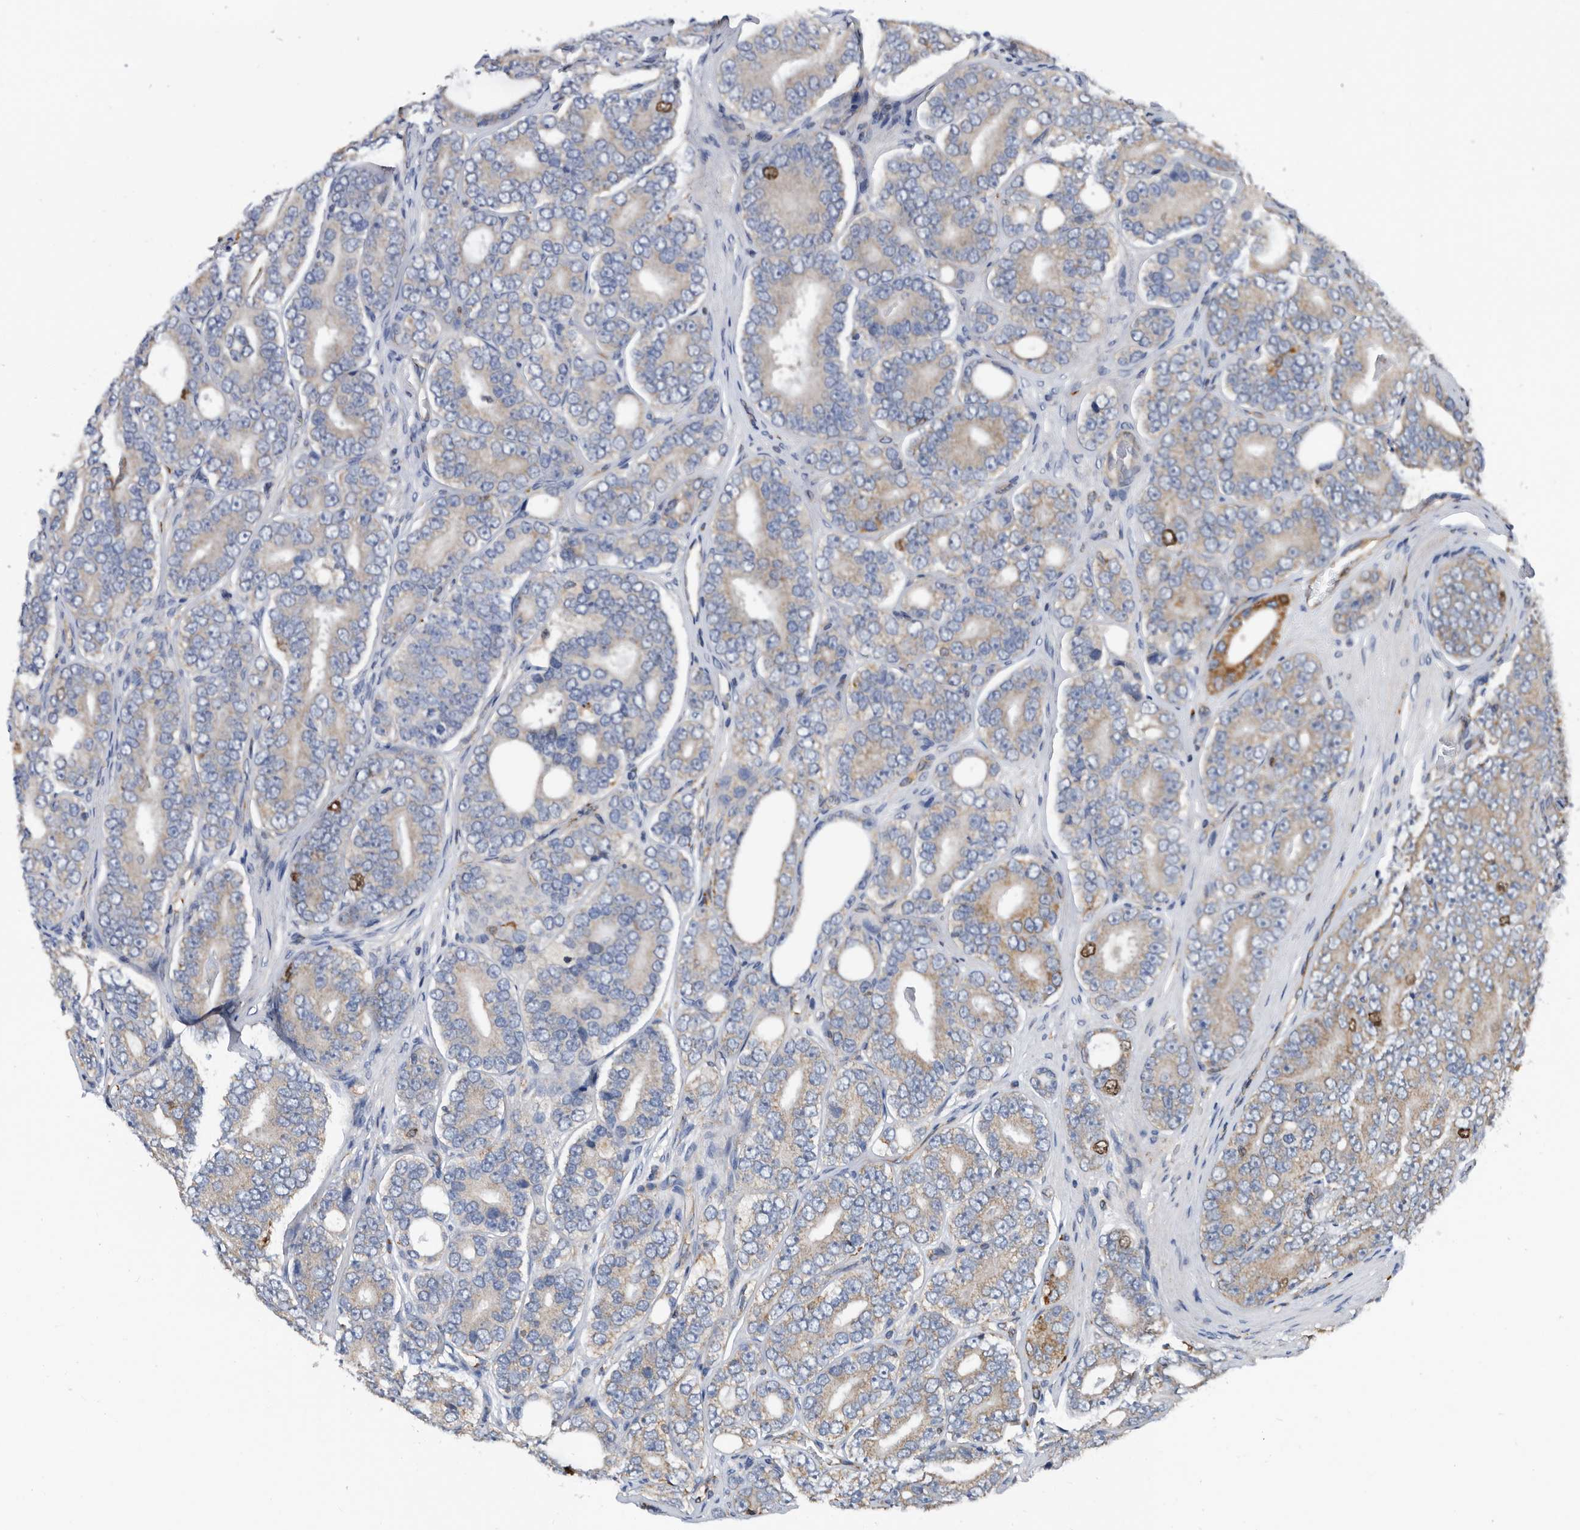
{"staining": {"intensity": "moderate", "quantity": "<25%", "location": "cytoplasmic/membranous,nuclear"}, "tissue": "prostate cancer", "cell_type": "Tumor cells", "image_type": "cancer", "snomed": [{"axis": "morphology", "description": "Adenocarcinoma, High grade"}, {"axis": "topography", "description": "Prostate"}], "caption": "DAB (3,3'-diaminobenzidine) immunohistochemical staining of human adenocarcinoma (high-grade) (prostate) demonstrates moderate cytoplasmic/membranous and nuclear protein expression in about <25% of tumor cells.", "gene": "ATAD2", "patient": {"sex": "male", "age": 56}}